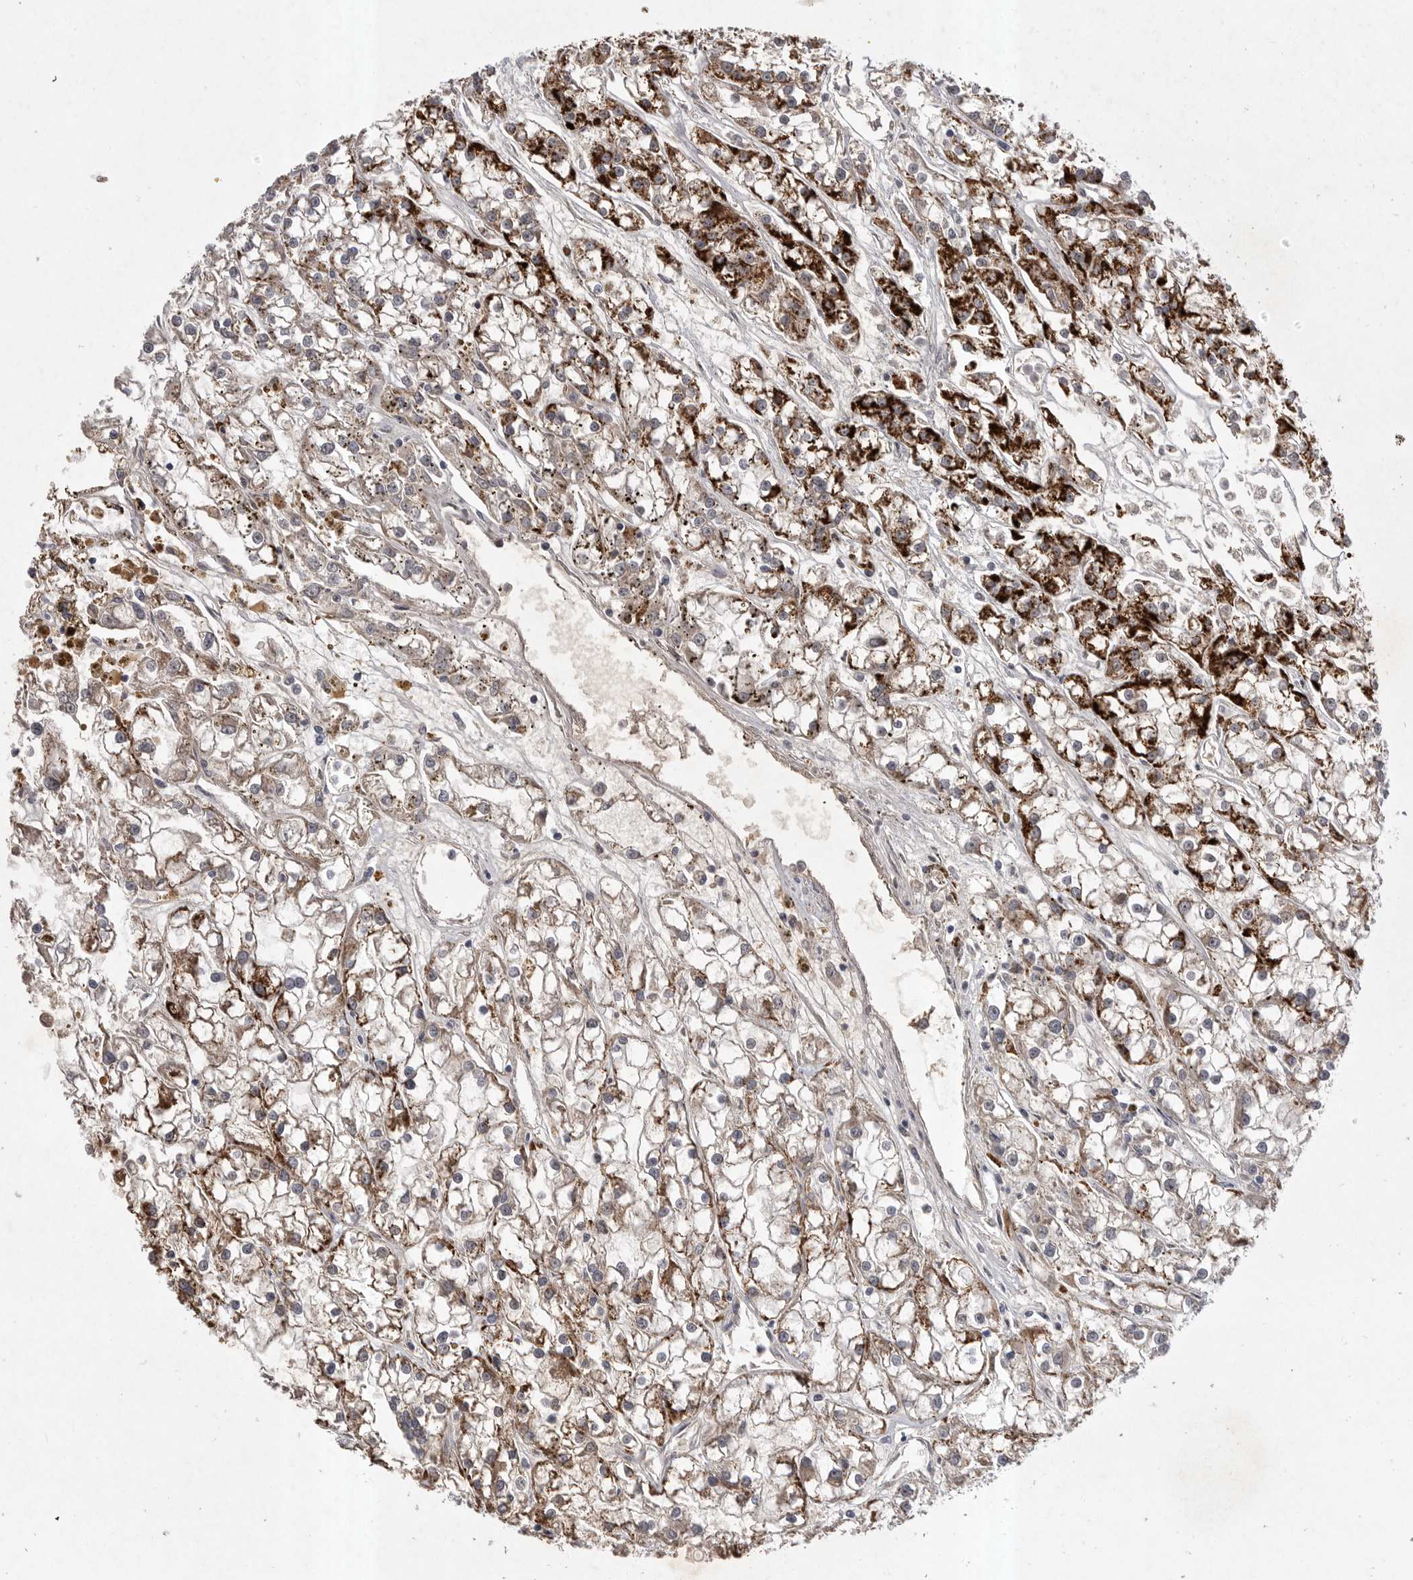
{"staining": {"intensity": "strong", "quantity": "25%-75%", "location": "cytoplasmic/membranous"}, "tissue": "renal cancer", "cell_type": "Tumor cells", "image_type": "cancer", "snomed": [{"axis": "morphology", "description": "Adenocarcinoma, NOS"}, {"axis": "topography", "description": "Kidney"}], "caption": "The histopathology image demonstrates a brown stain indicating the presence of a protein in the cytoplasmic/membranous of tumor cells in renal adenocarcinoma.", "gene": "DHDDS", "patient": {"sex": "female", "age": 52}}